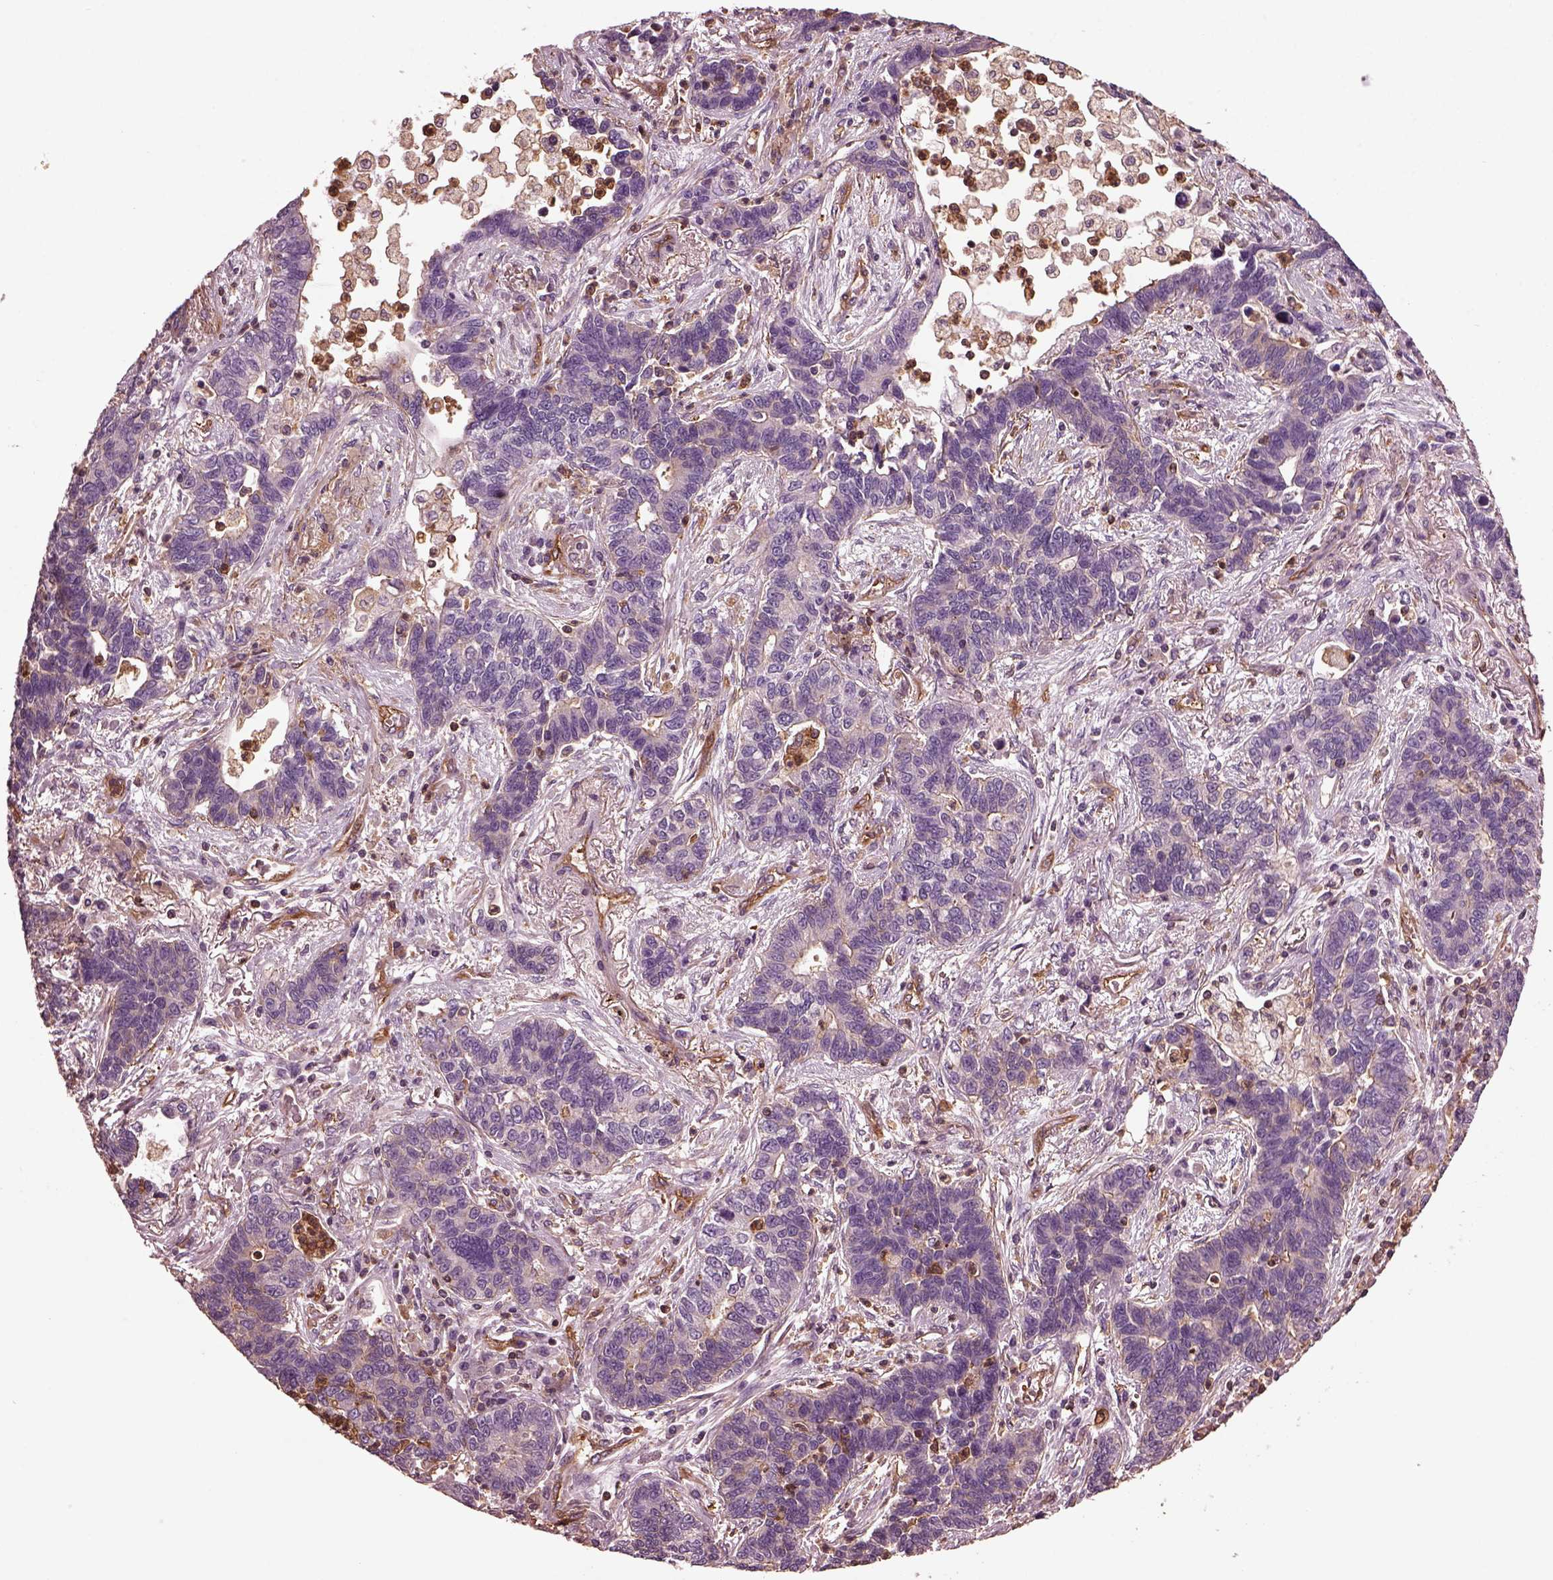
{"staining": {"intensity": "negative", "quantity": "none", "location": "none"}, "tissue": "lung cancer", "cell_type": "Tumor cells", "image_type": "cancer", "snomed": [{"axis": "morphology", "description": "Adenocarcinoma, NOS"}, {"axis": "topography", "description": "Lung"}], "caption": "Immunohistochemistry image of neoplastic tissue: adenocarcinoma (lung) stained with DAB (3,3'-diaminobenzidine) shows no significant protein positivity in tumor cells.", "gene": "MYL6", "patient": {"sex": "female", "age": 57}}